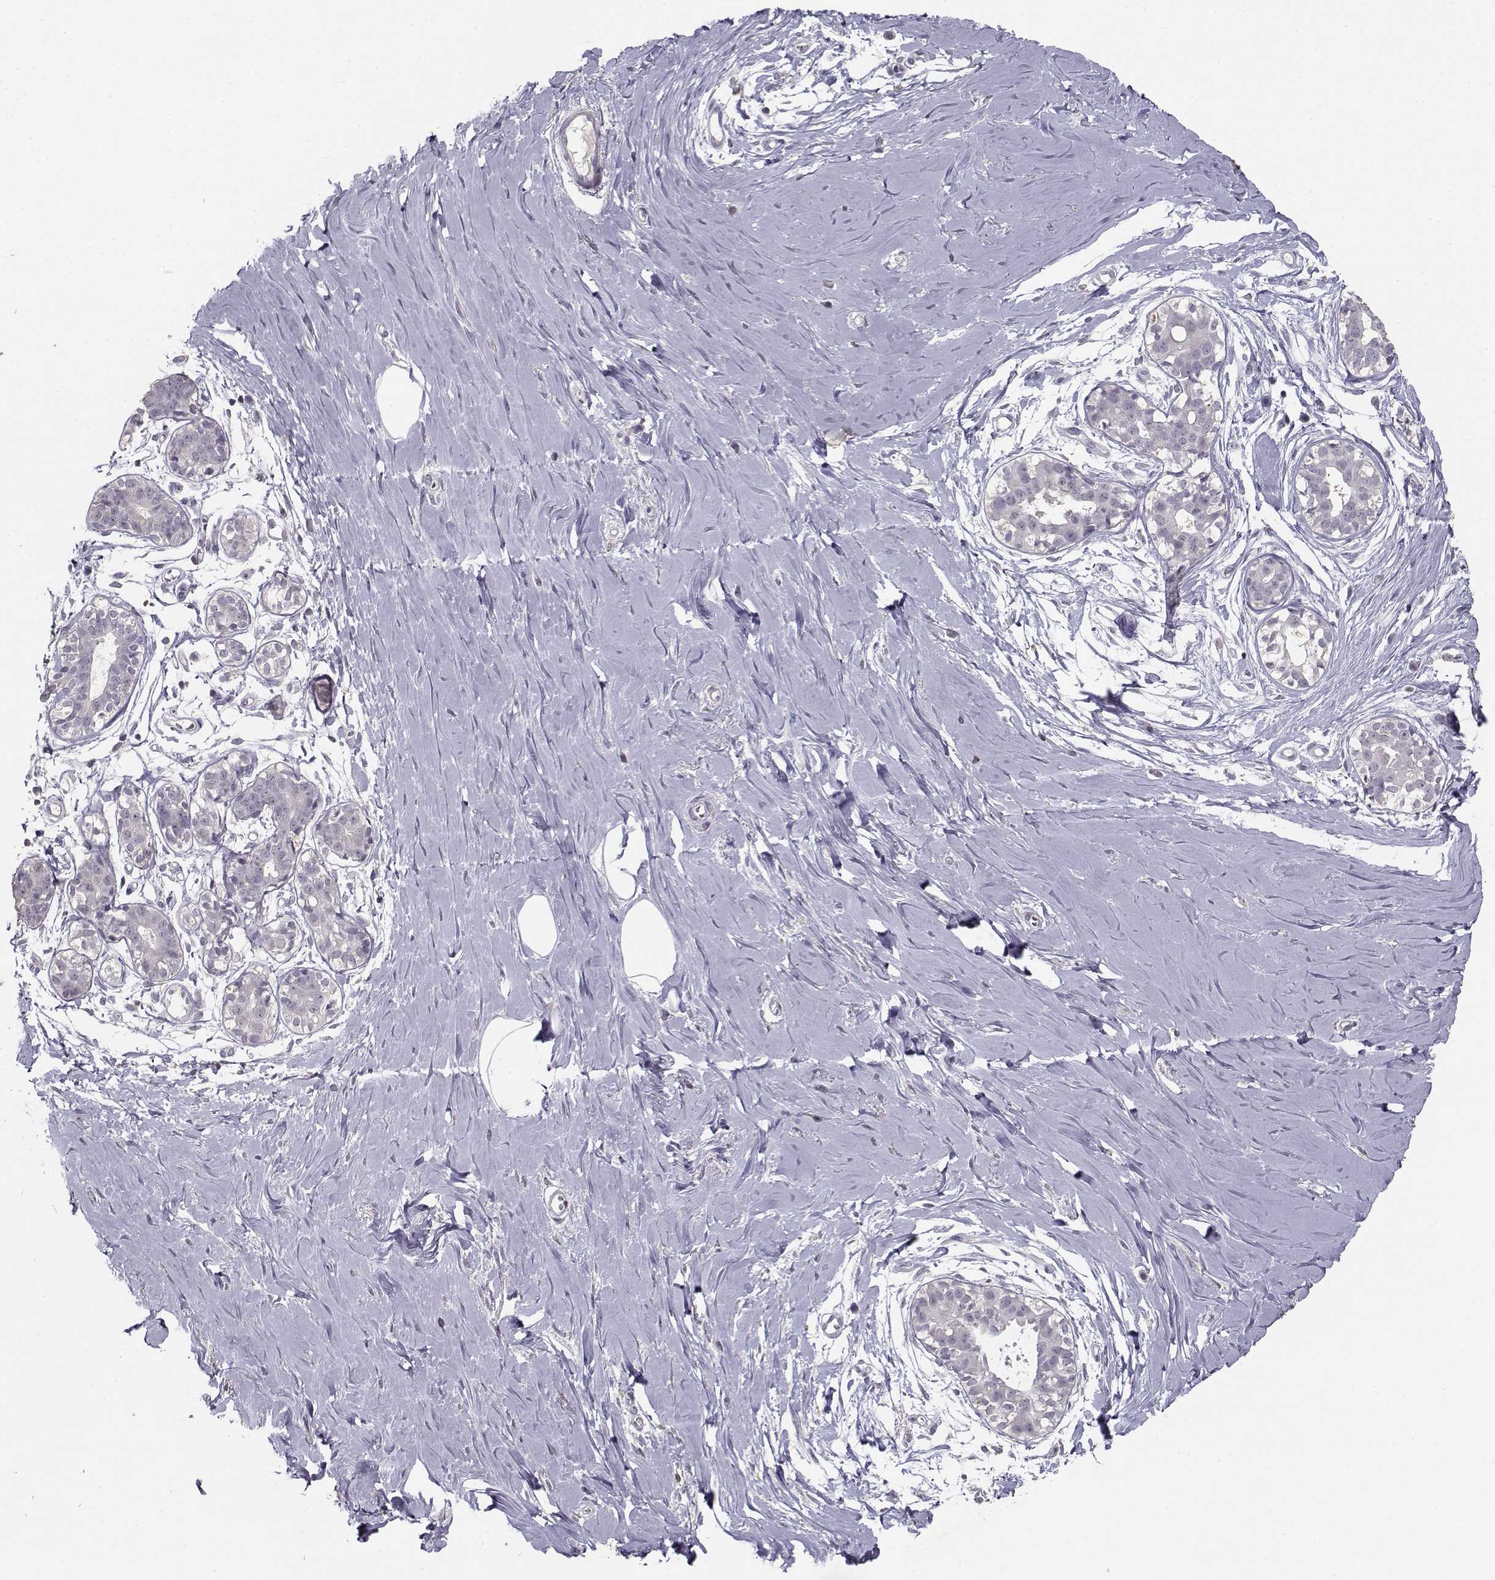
{"staining": {"intensity": "negative", "quantity": "none", "location": "none"}, "tissue": "breast", "cell_type": "Adipocytes", "image_type": "normal", "snomed": [{"axis": "morphology", "description": "Normal tissue, NOS"}, {"axis": "topography", "description": "Breast"}], "caption": "IHC image of normal breast: human breast stained with DAB reveals no significant protein positivity in adipocytes.", "gene": "UROC1", "patient": {"sex": "female", "age": 49}}